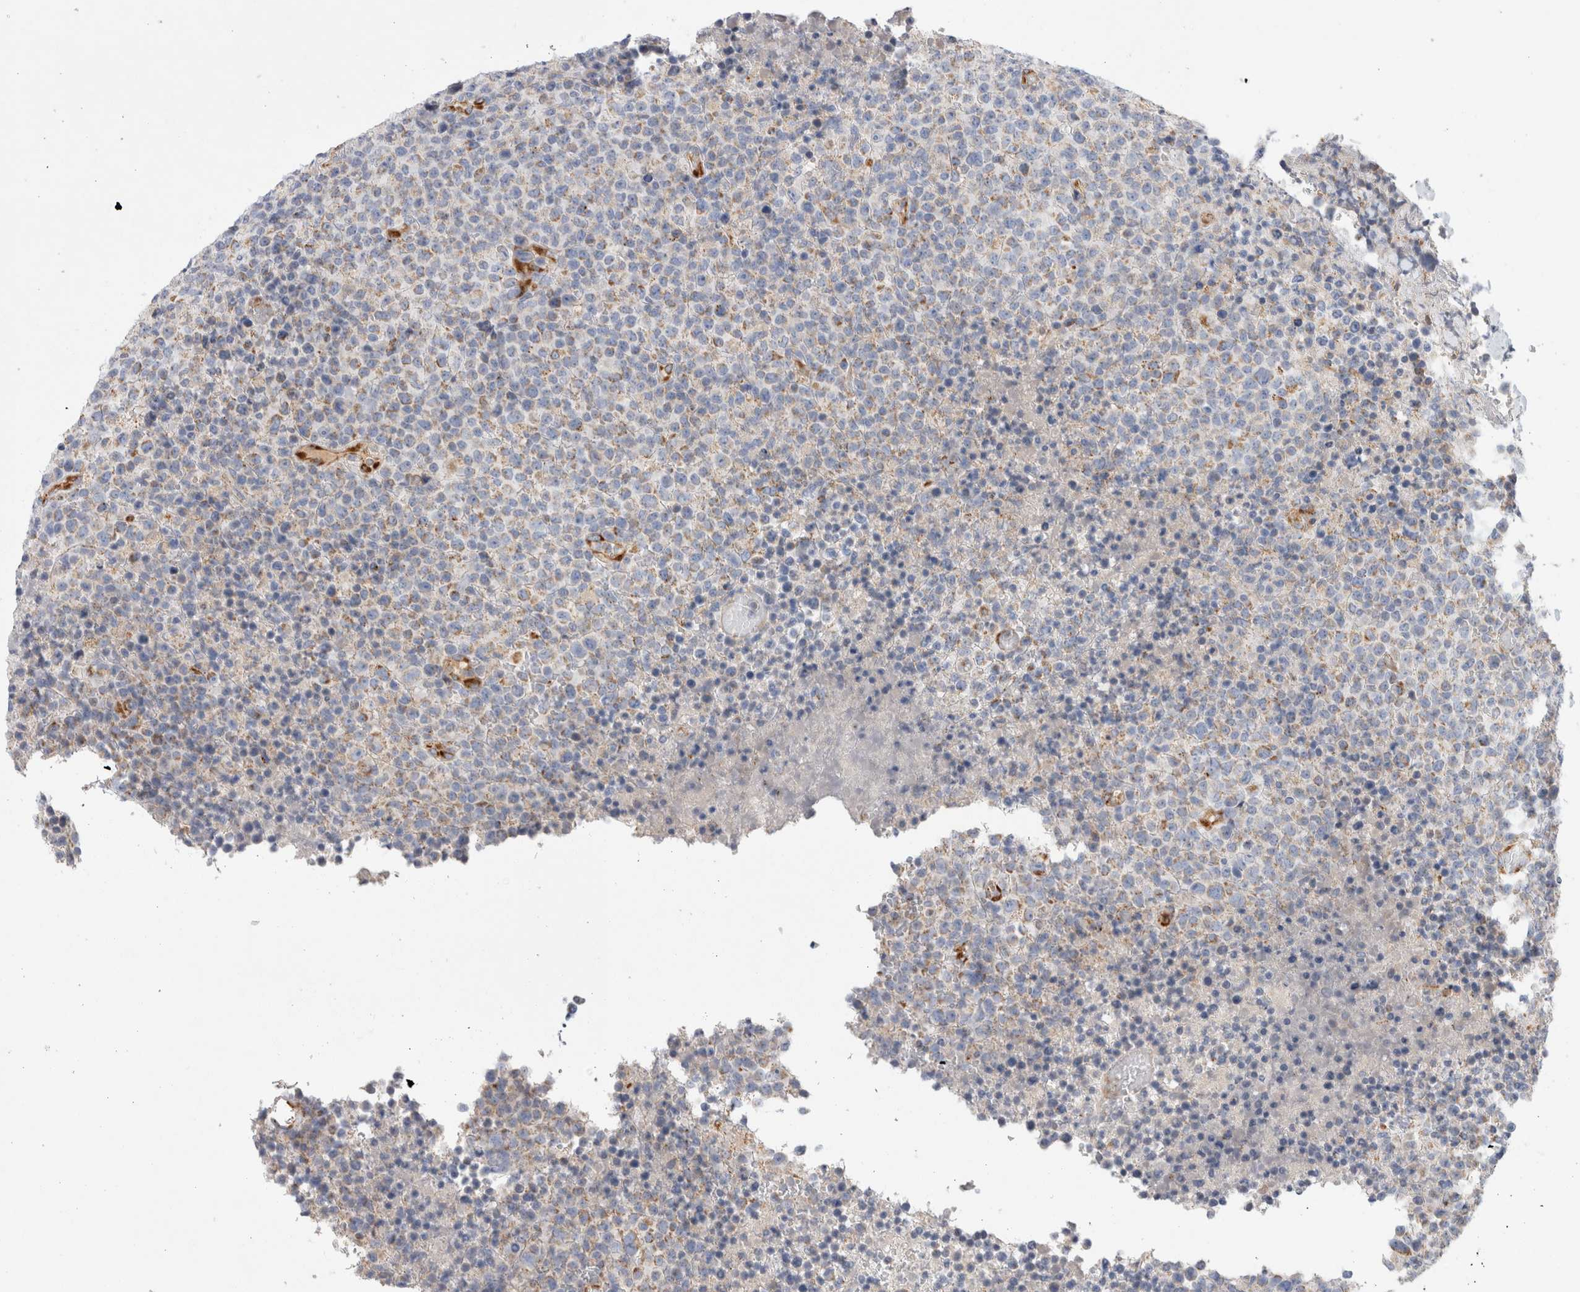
{"staining": {"intensity": "weak", "quantity": ">75%", "location": "cytoplasmic/membranous"}, "tissue": "lymphoma", "cell_type": "Tumor cells", "image_type": "cancer", "snomed": [{"axis": "morphology", "description": "Malignant lymphoma, non-Hodgkin's type, High grade"}, {"axis": "topography", "description": "Lymph node"}], "caption": "Human high-grade malignant lymphoma, non-Hodgkin's type stained with a protein marker reveals weak staining in tumor cells.", "gene": "IARS2", "patient": {"sex": "male", "age": 13}}